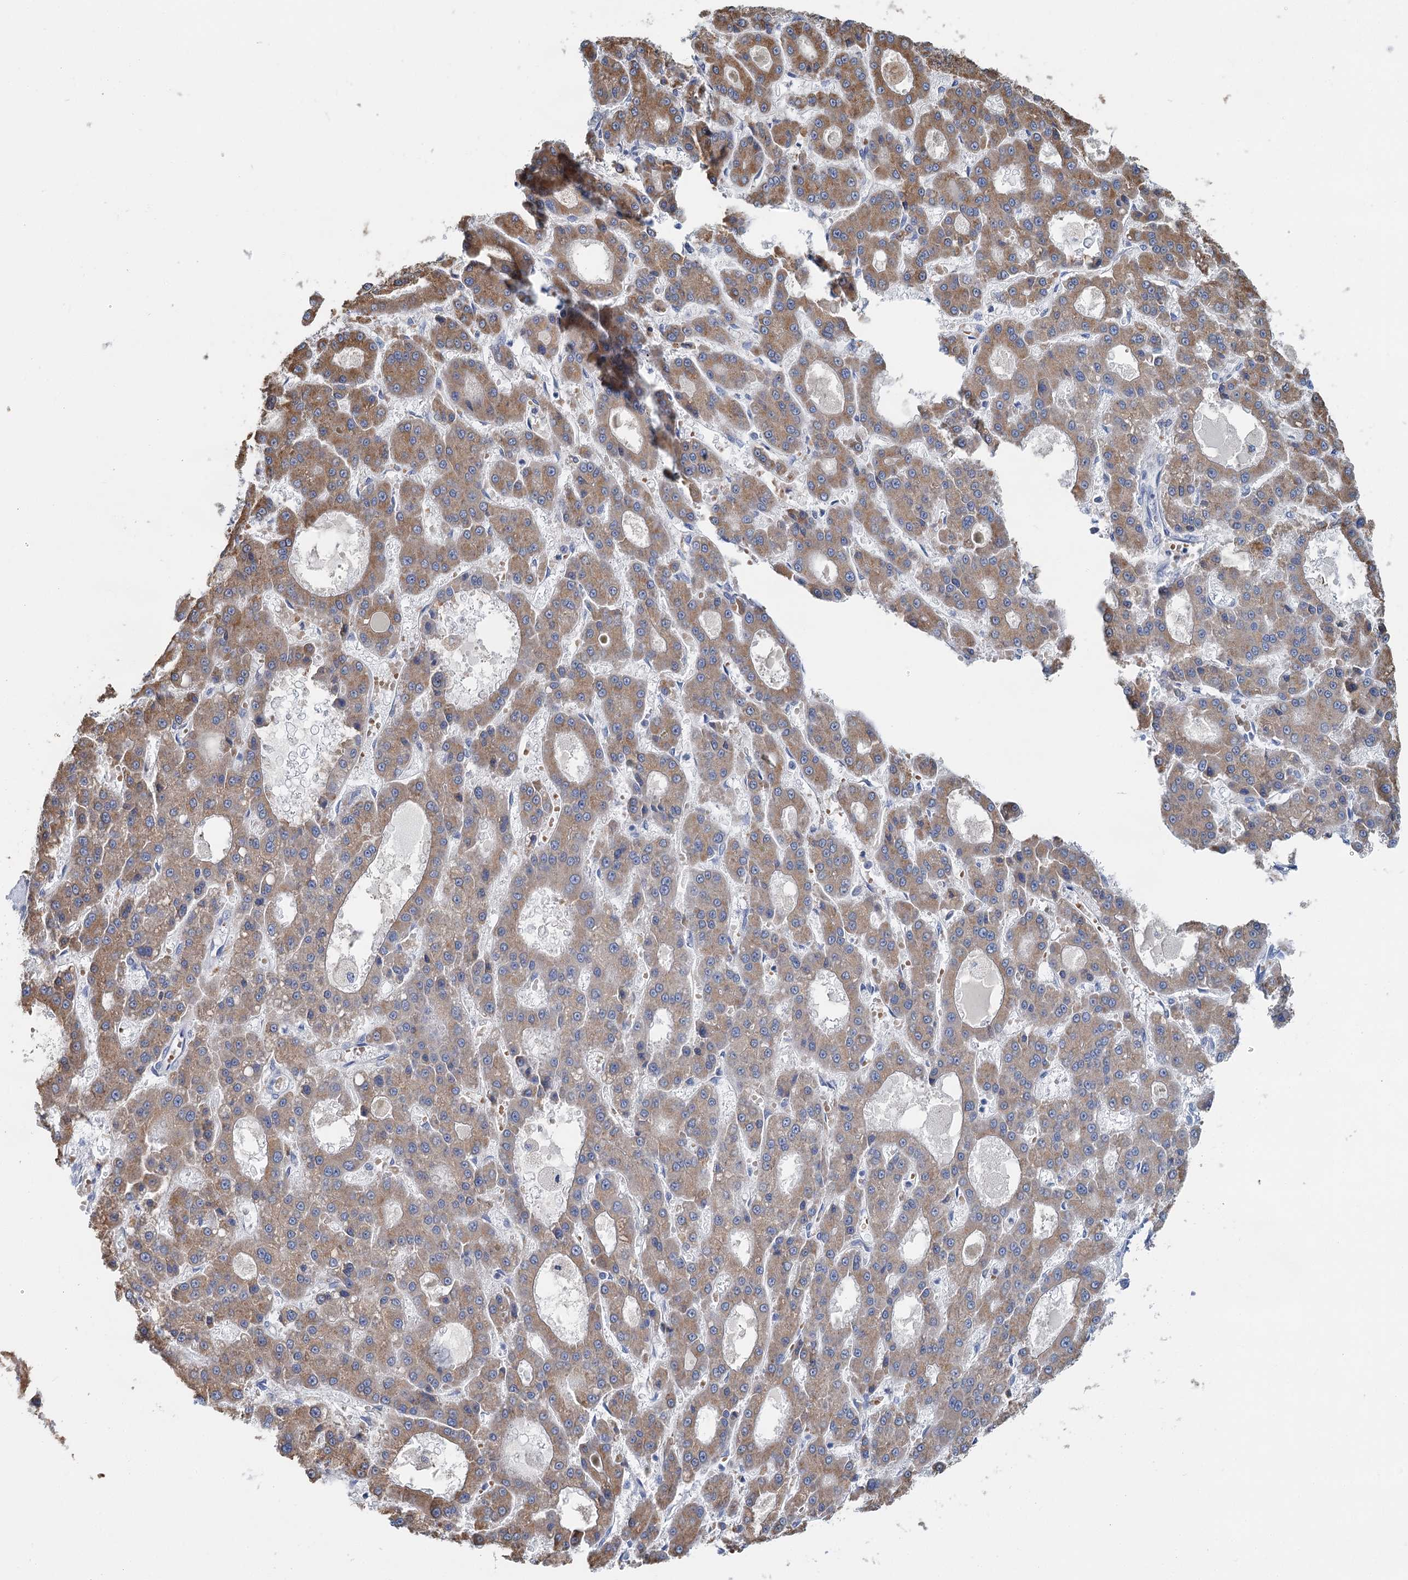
{"staining": {"intensity": "moderate", "quantity": "25%-75%", "location": "cytoplasmic/membranous"}, "tissue": "liver cancer", "cell_type": "Tumor cells", "image_type": "cancer", "snomed": [{"axis": "morphology", "description": "Carcinoma, Hepatocellular, NOS"}, {"axis": "topography", "description": "Liver"}], "caption": "Approximately 25%-75% of tumor cells in liver cancer (hepatocellular carcinoma) show moderate cytoplasmic/membranous protein positivity as visualized by brown immunohistochemical staining.", "gene": "ANKRD16", "patient": {"sex": "male", "age": 70}}